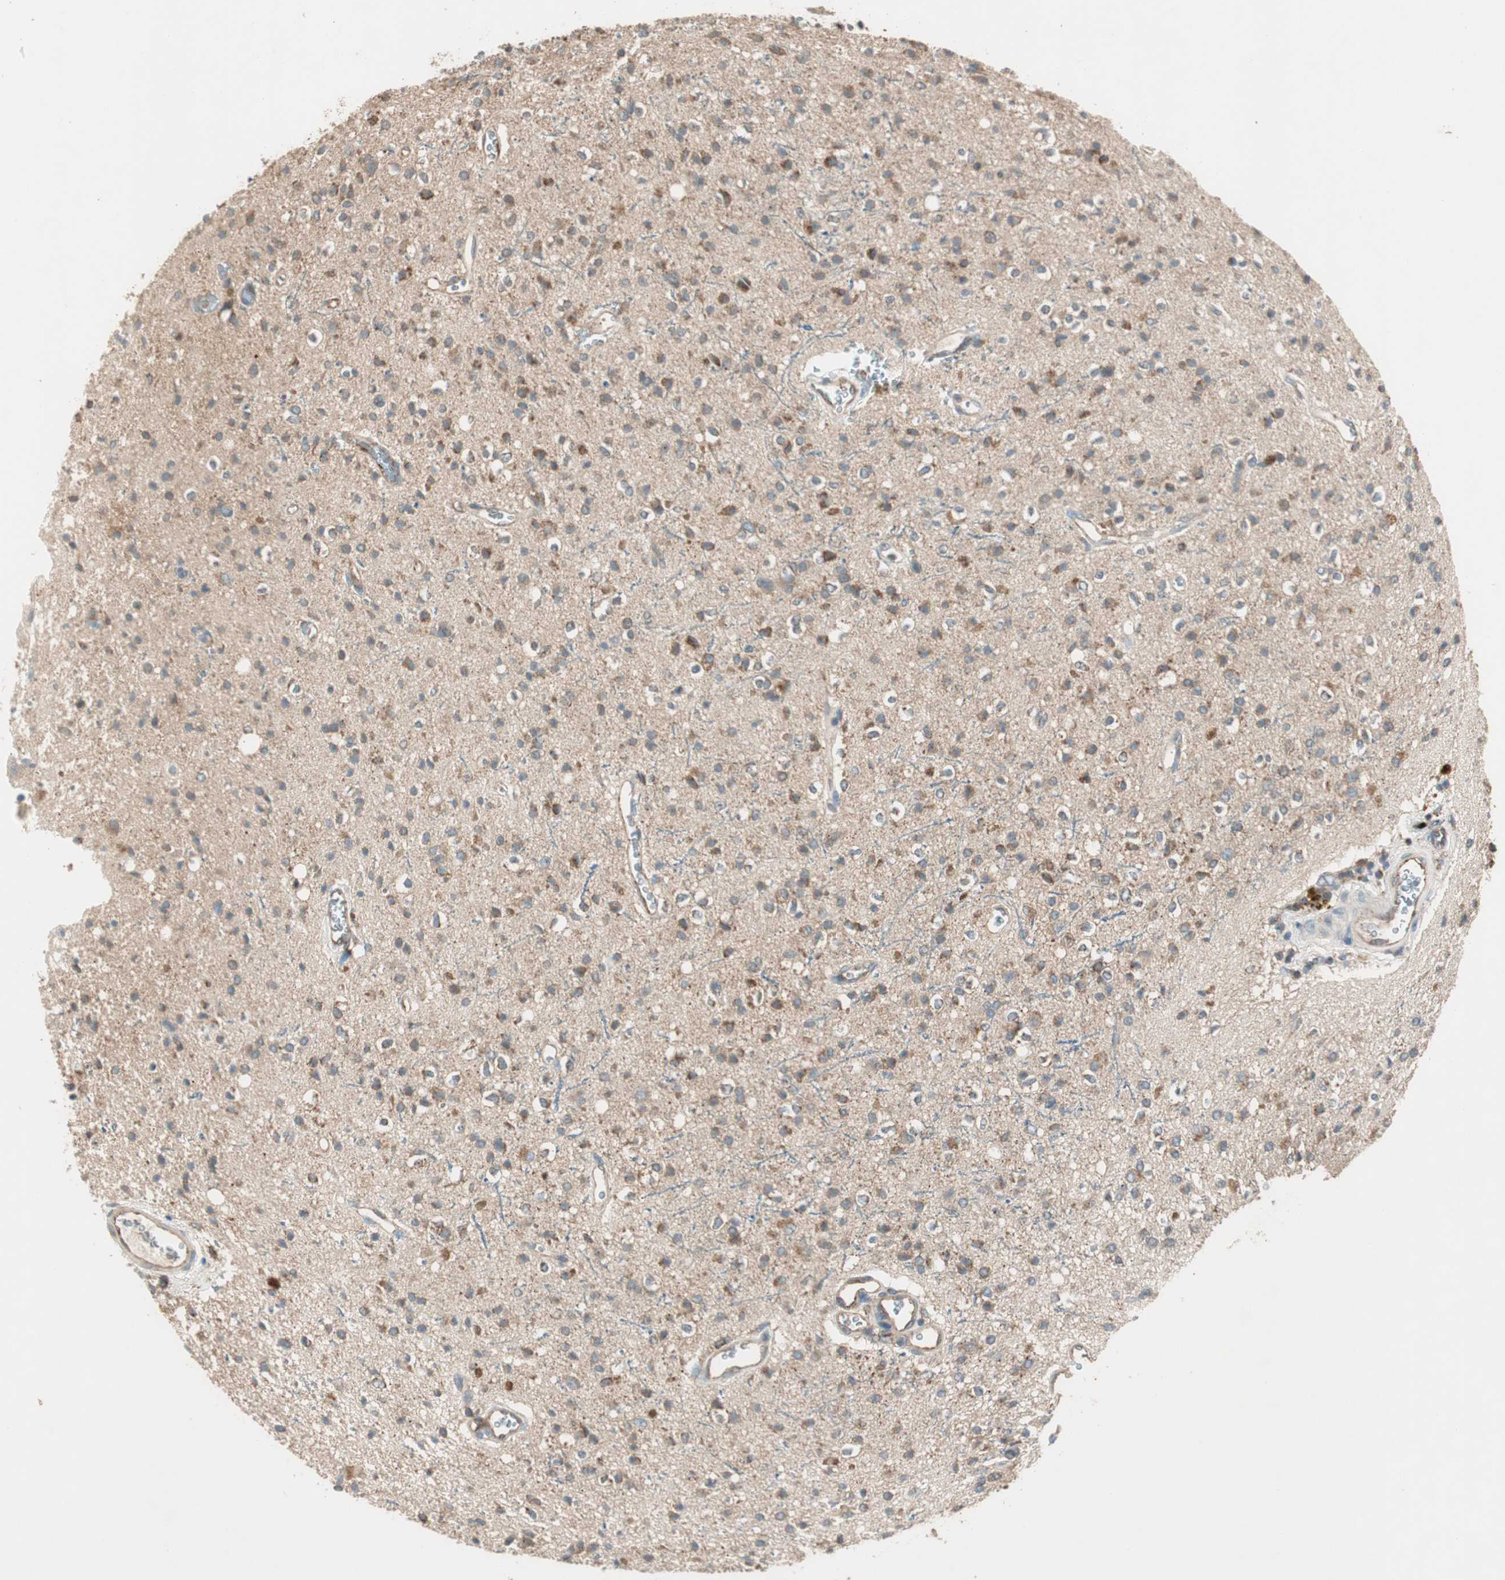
{"staining": {"intensity": "moderate", "quantity": ">75%", "location": "cytoplasmic/membranous"}, "tissue": "glioma", "cell_type": "Tumor cells", "image_type": "cancer", "snomed": [{"axis": "morphology", "description": "Glioma, malignant, High grade"}, {"axis": "topography", "description": "Brain"}], "caption": "Glioma tissue demonstrates moderate cytoplasmic/membranous expression in about >75% of tumor cells, visualized by immunohistochemistry. Using DAB (3,3'-diaminobenzidine) (brown) and hematoxylin (blue) stains, captured at high magnification using brightfield microscopy.", "gene": "CC2D1A", "patient": {"sex": "male", "age": 47}}